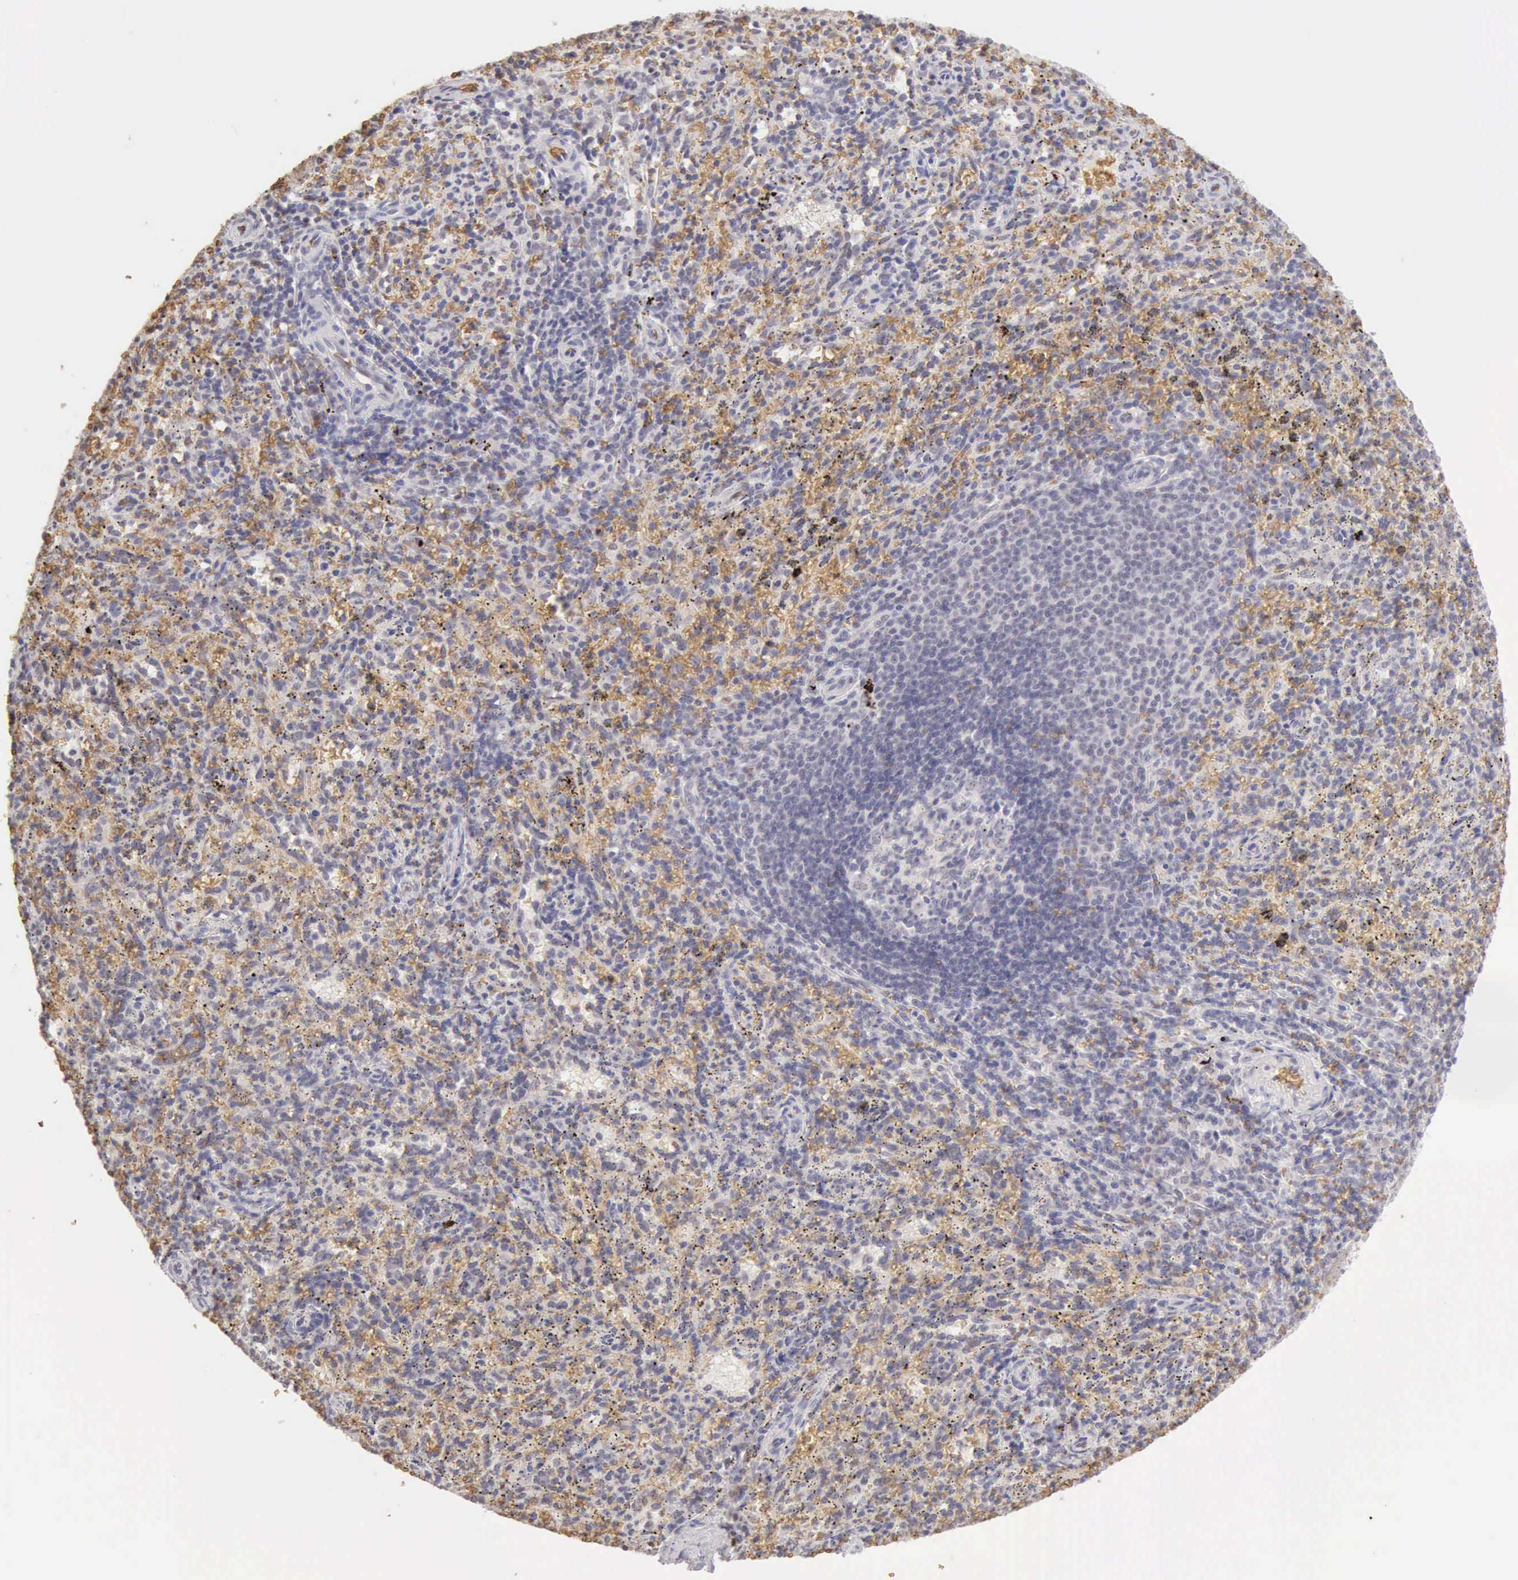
{"staining": {"intensity": "negative", "quantity": "none", "location": "none"}, "tissue": "spleen", "cell_type": "Cells in red pulp", "image_type": "normal", "snomed": [{"axis": "morphology", "description": "Normal tissue, NOS"}, {"axis": "topography", "description": "Spleen"}], "caption": "The IHC histopathology image has no significant expression in cells in red pulp of spleen. (Stains: DAB (3,3'-diaminobenzidine) IHC with hematoxylin counter stain, Microscopy: brightfield microscopy at high magnification).", "gene": "CFI", "patient": {"sex": "female", "age": 10}}